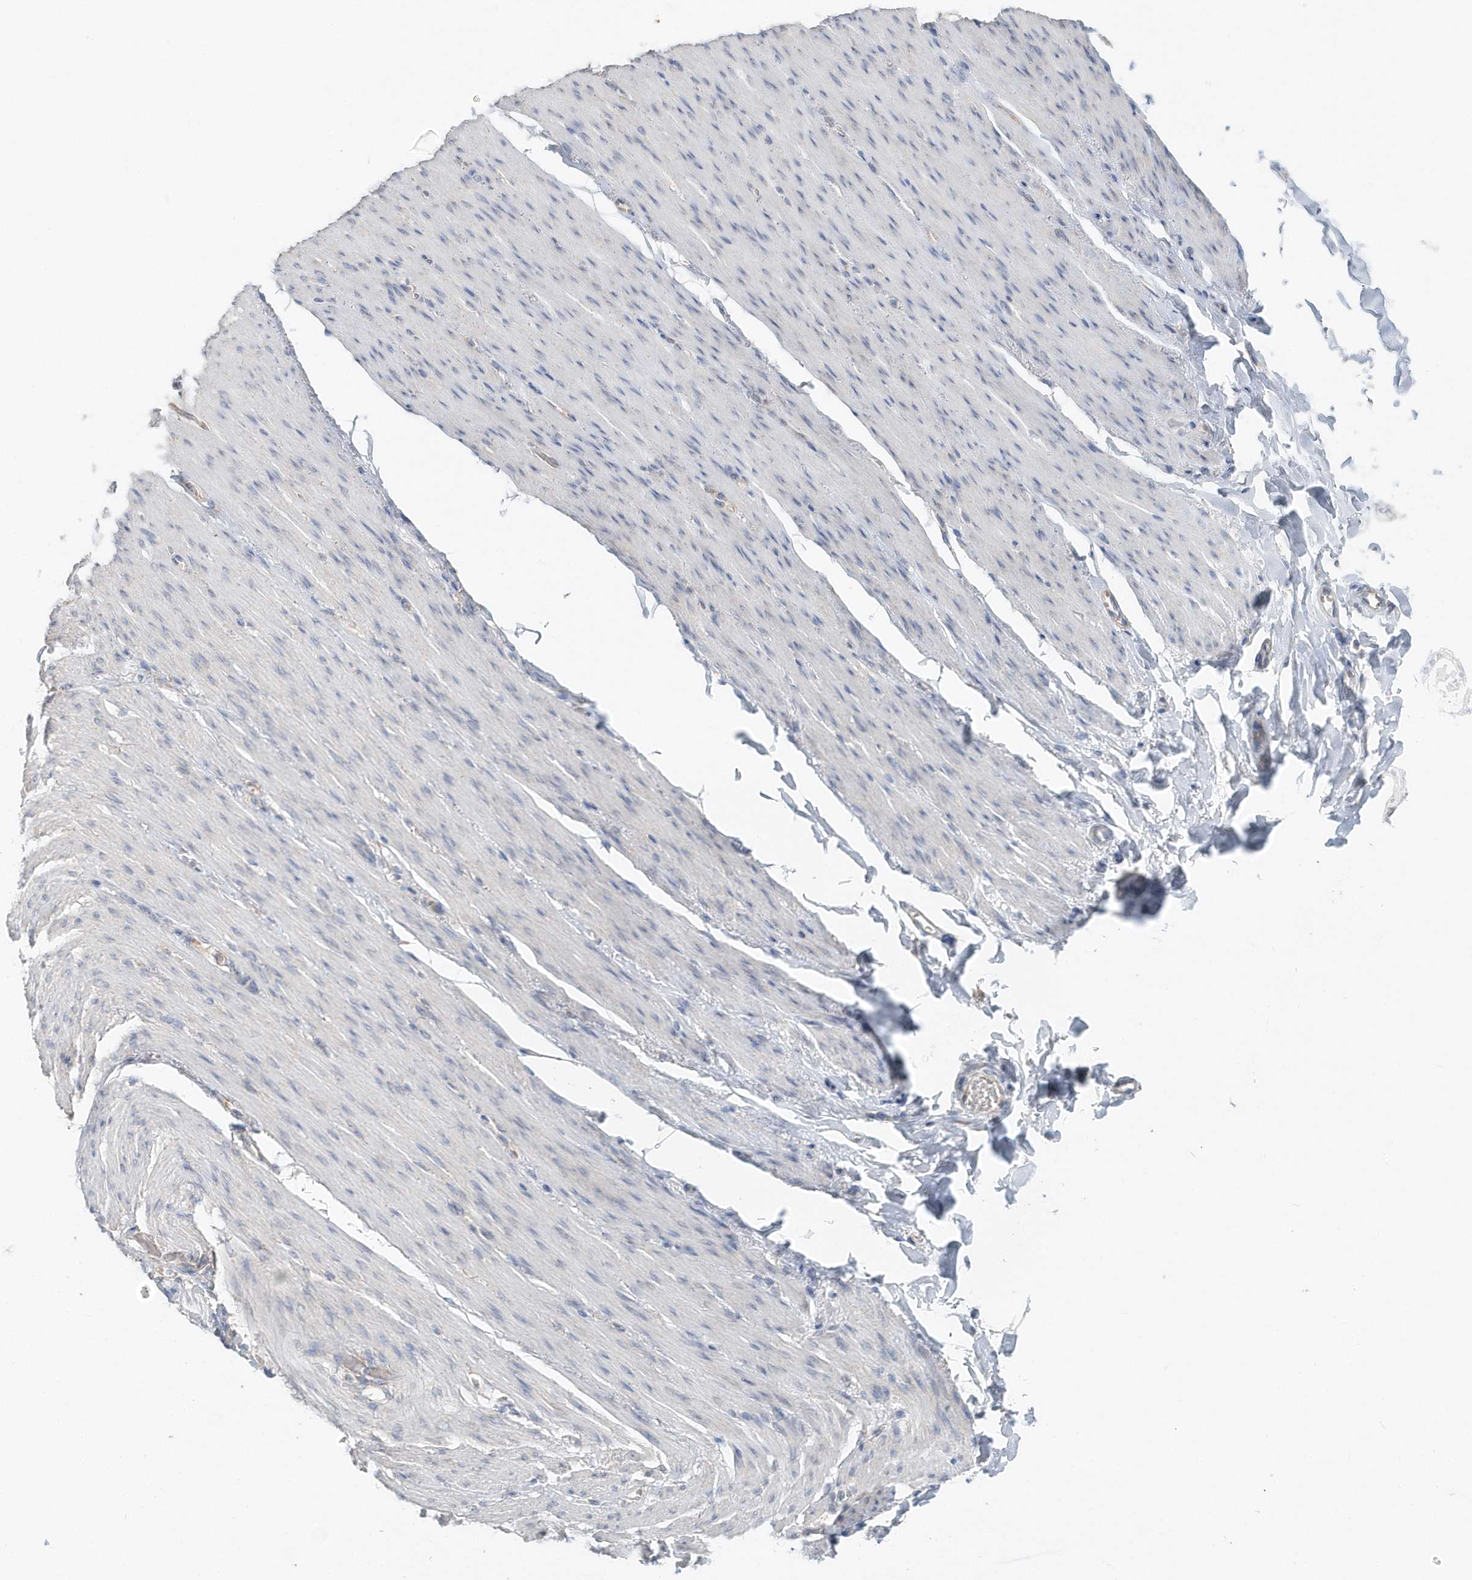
{"staining": {"intensity": "negative", "quantity": "none", "location": "none"}, "tissue": "adipose tissue", "cell_type": "Adipocytes", "image_type": "normal", "snomed": [{"axis": "morphology", "description": "Normal tissue, NOS"}, {"axis": "topography", "description": "Colon"}, {"axis": "topography", "description": "Peripheral nerve tissue"}], "caption": "The image displays no staining of adipocytes in unremarkable adipose tissue. The staining is performed using DAB (3,3'-diaminobenzidine) brown chromogen with nuclei counter-stained in using hematoxylin.", "gene": "EIF3C", "patient": {"sex": "female", "age": 61}}